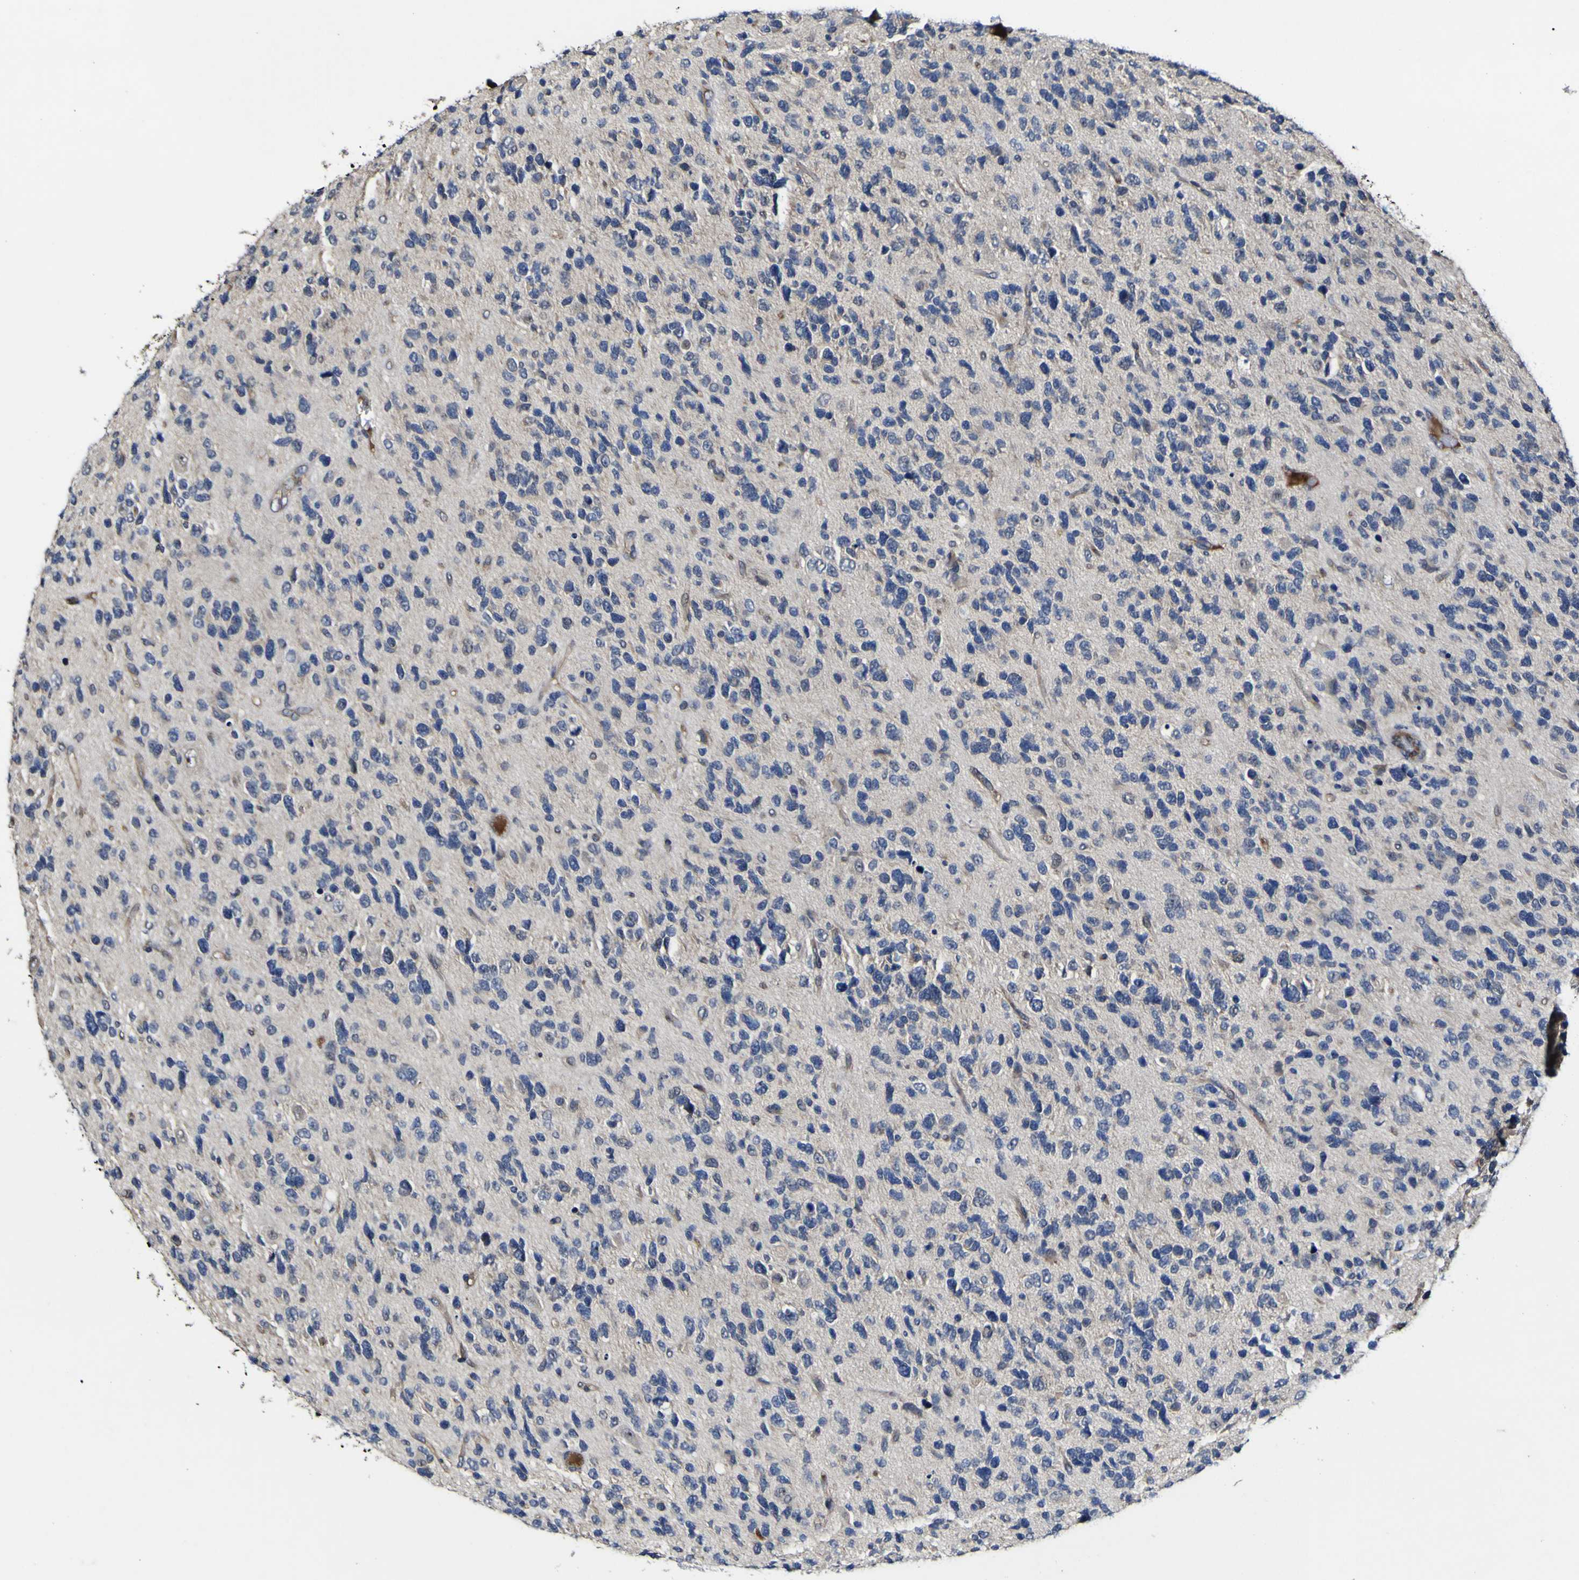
{"staining": {"intensity": "negative", "quantity": "none", "location": "none"}, "tissue": "glioma", "cell_type": "Tumor cells", "image_type": "cancer", "snomed": [{"axis": "morphology", "description": "Glioma, malignant, High grade"}, {"axis": "topography", "description": "Brain"}], "caption": "DAB (3,3'-diaminobenzidine) immunohistochemical staining of malignant high-grade glioma shows no significant expression in tumor cells.", "gene": "CCL2", "patient": {"sex": "female", "age": 58}}